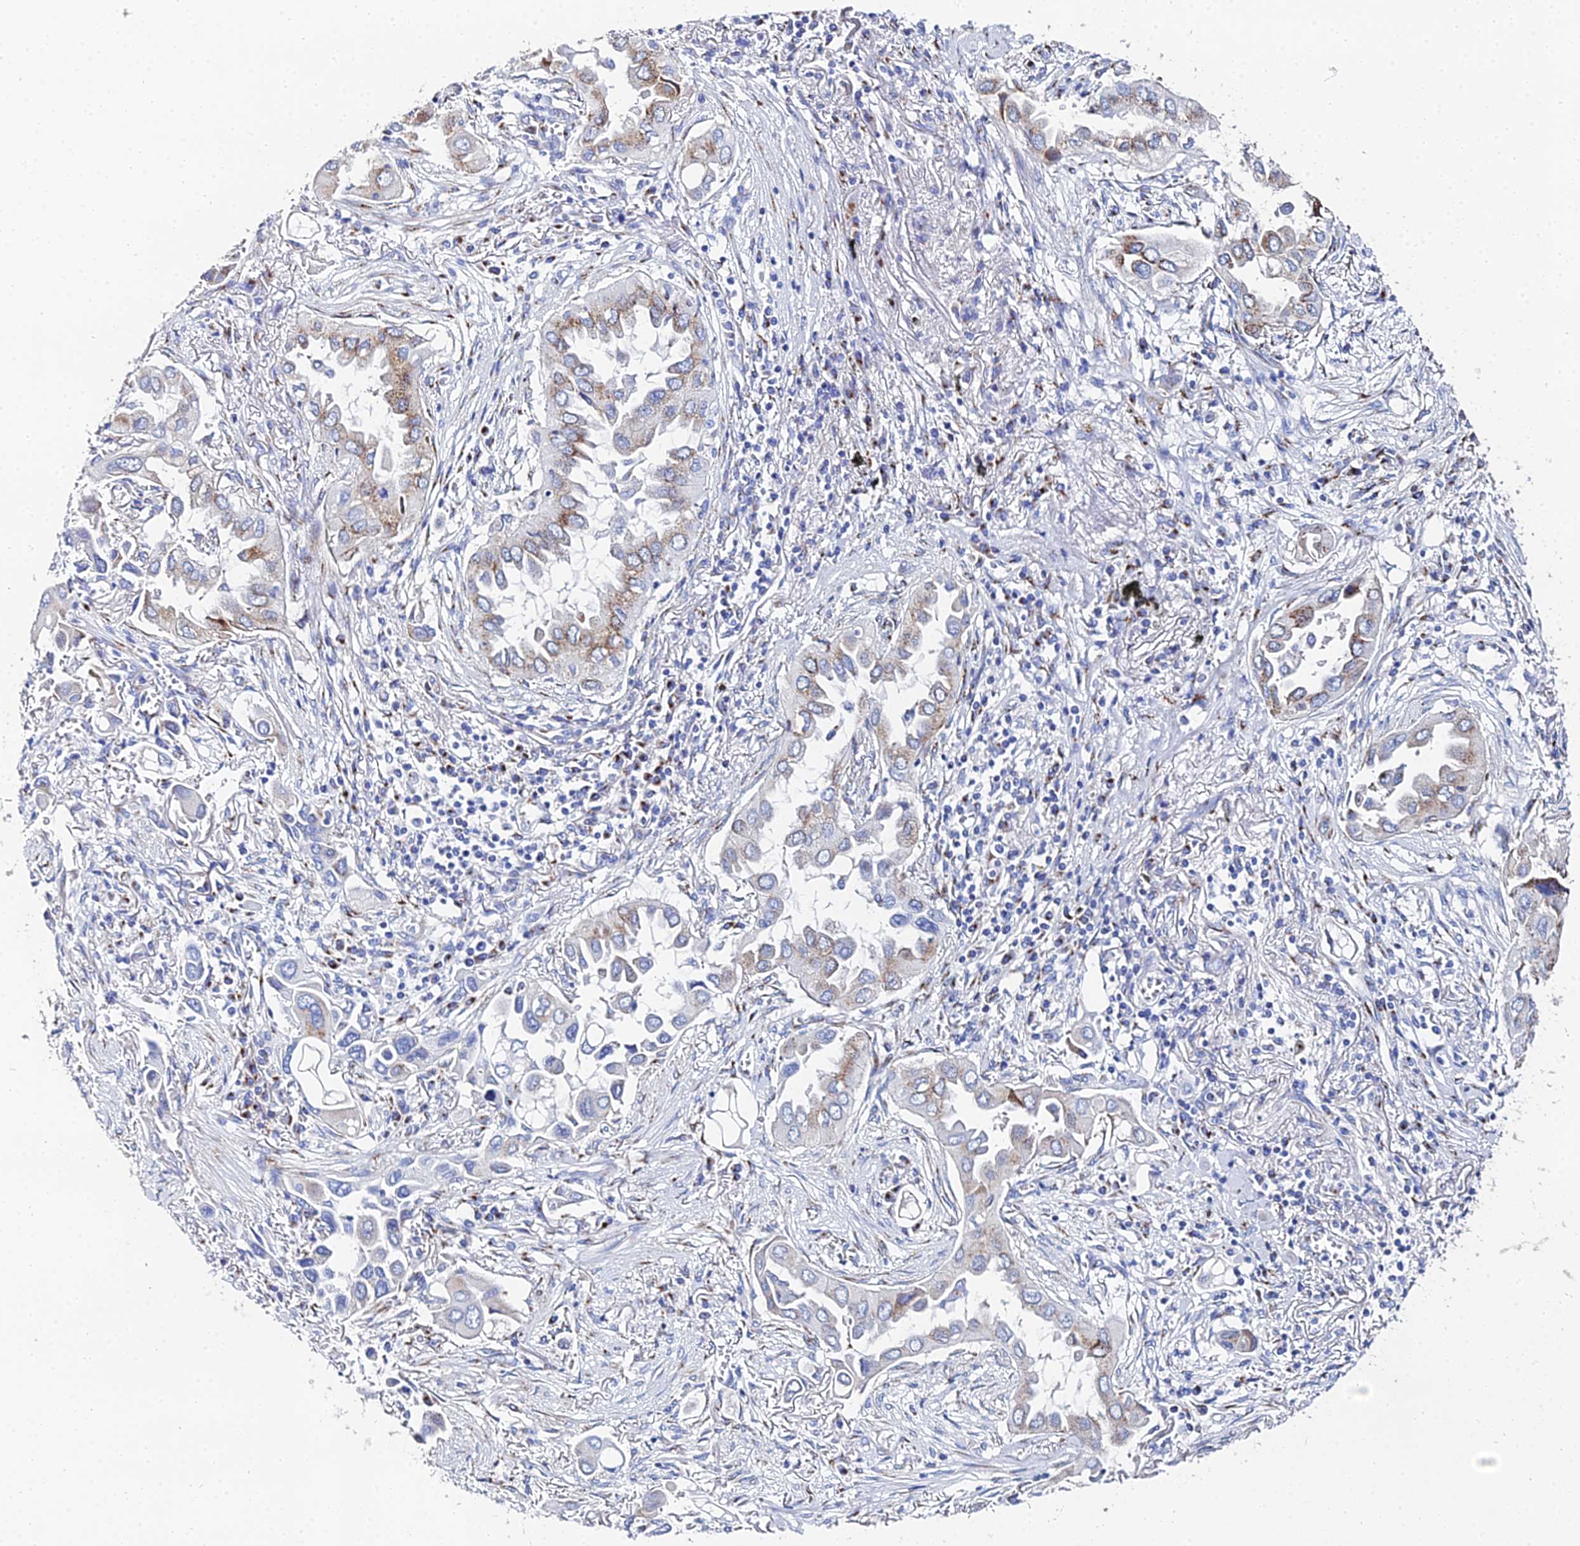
{"staining": {"intensity": "moderate", "quantity": "<25%", "location": "cytoplasmic/membranous"}, "tissue": "lung cancer", "cell_type": "Tumor cells", "image_type": "cancer", "snomed": [{"axis": "morphology", "description": "Adenocarcinoma, NOS"}, {"axis": "topography", "description": "Lung"}], "caption": "A low amount of moderate cytoplasmic/membranous positivity is present in approximately <25% of tumor cells in lung adenocarcinoma tissue. The staining was performed using DAB (3,3'-diaminobenzidine) to visualize the protein expression in brown, while the nuclei were stained in blue with hematoxylin (Magnification: 20x).", "gene": "ENSG00000268674", "patient": {"sex": "female", "age": 76}}